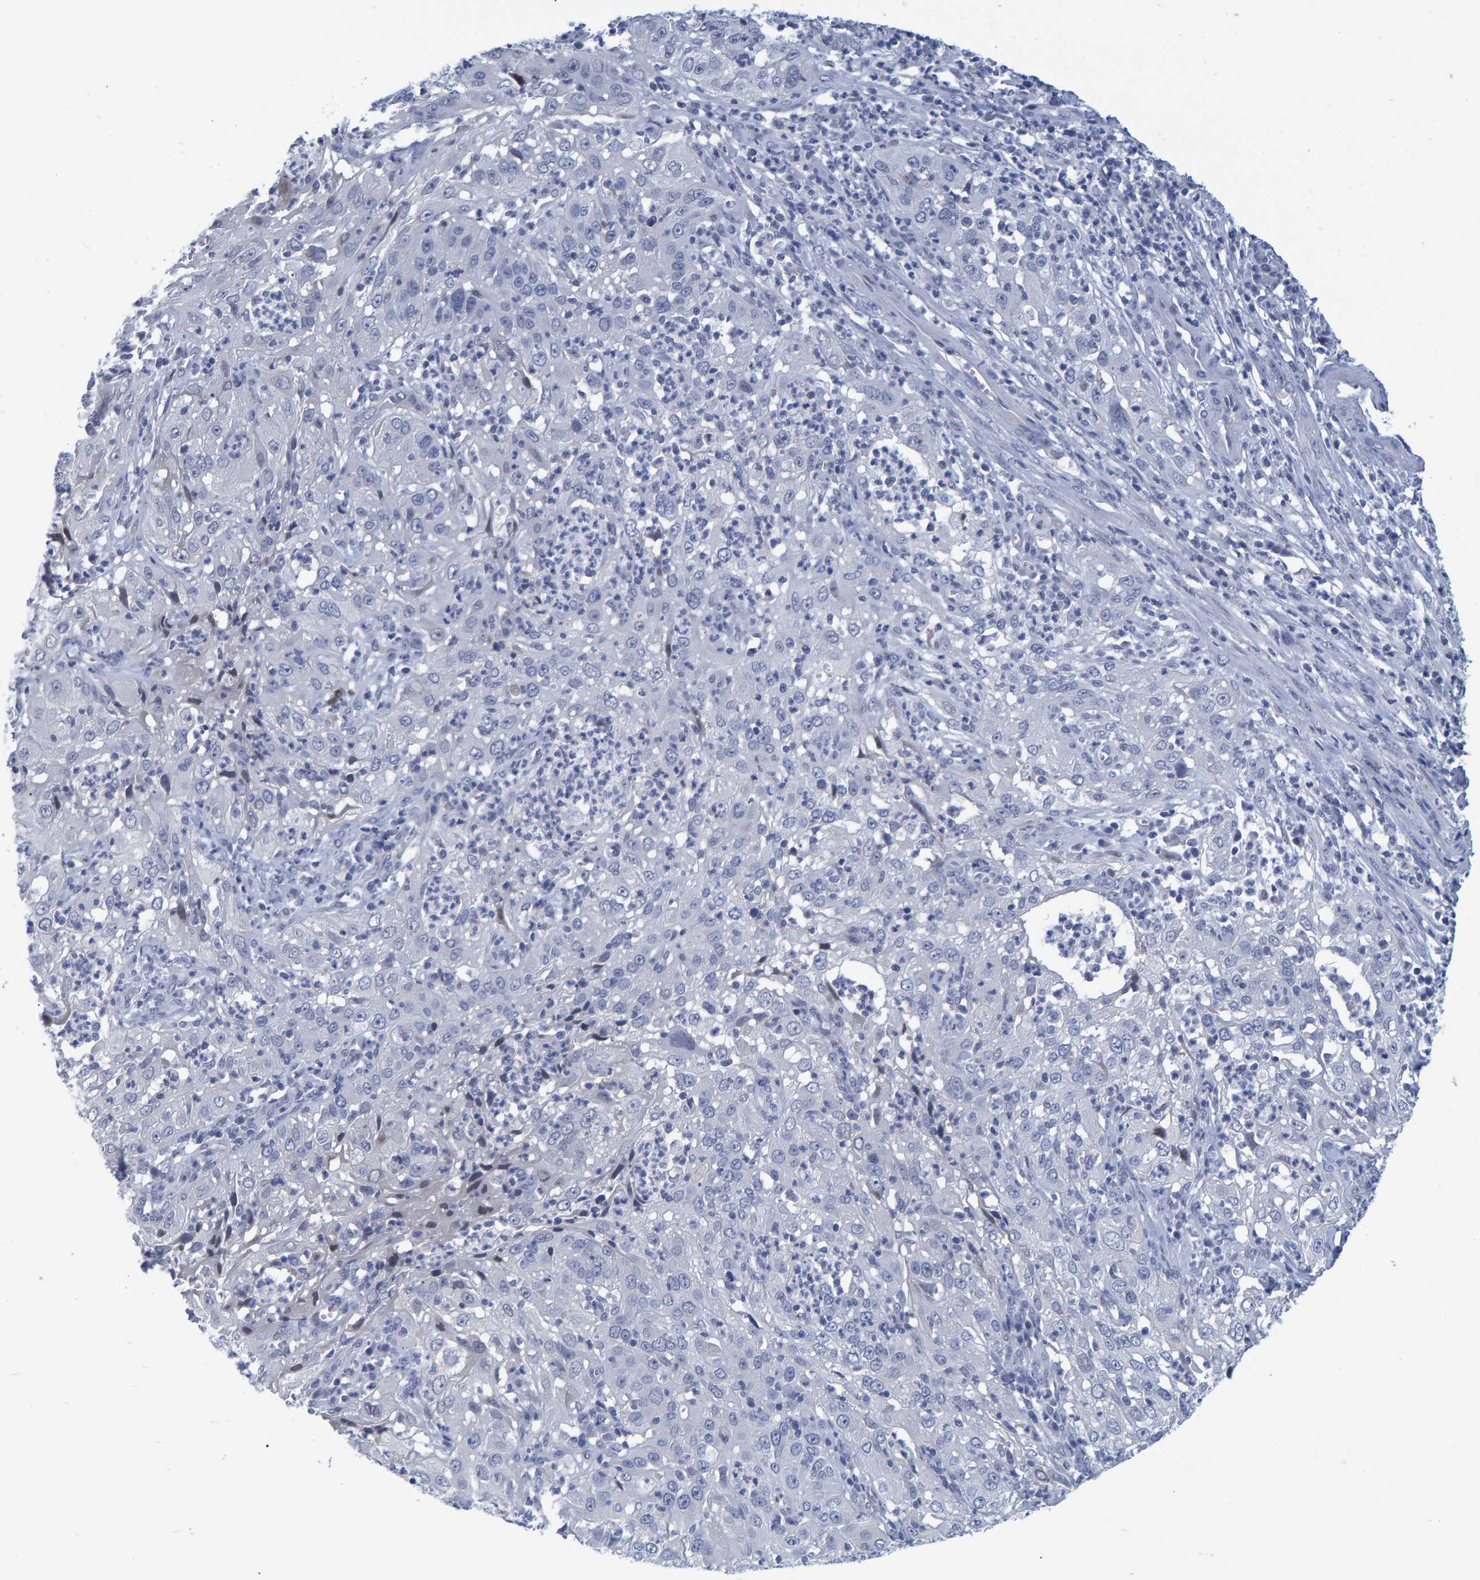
{"staining": {"intensity": "negative", "quantity": "none", "location": "none"}, "tissue": "cervical cancer", "cell_type": "Tumor cells", "image_type": "cancer", "snomed": [{"axis": "morphology", "description": "Squamous cell carcinoma, NOS"}, {"axis": "topography", "description": "Cervix"}], "caption": "A micrograph of squamous cell carcinoma (cervical) stained for a protein displays no brown staining in tumor cells.", "gene": "PROCA1", "patient": {"sex": "female", "age": 32}}